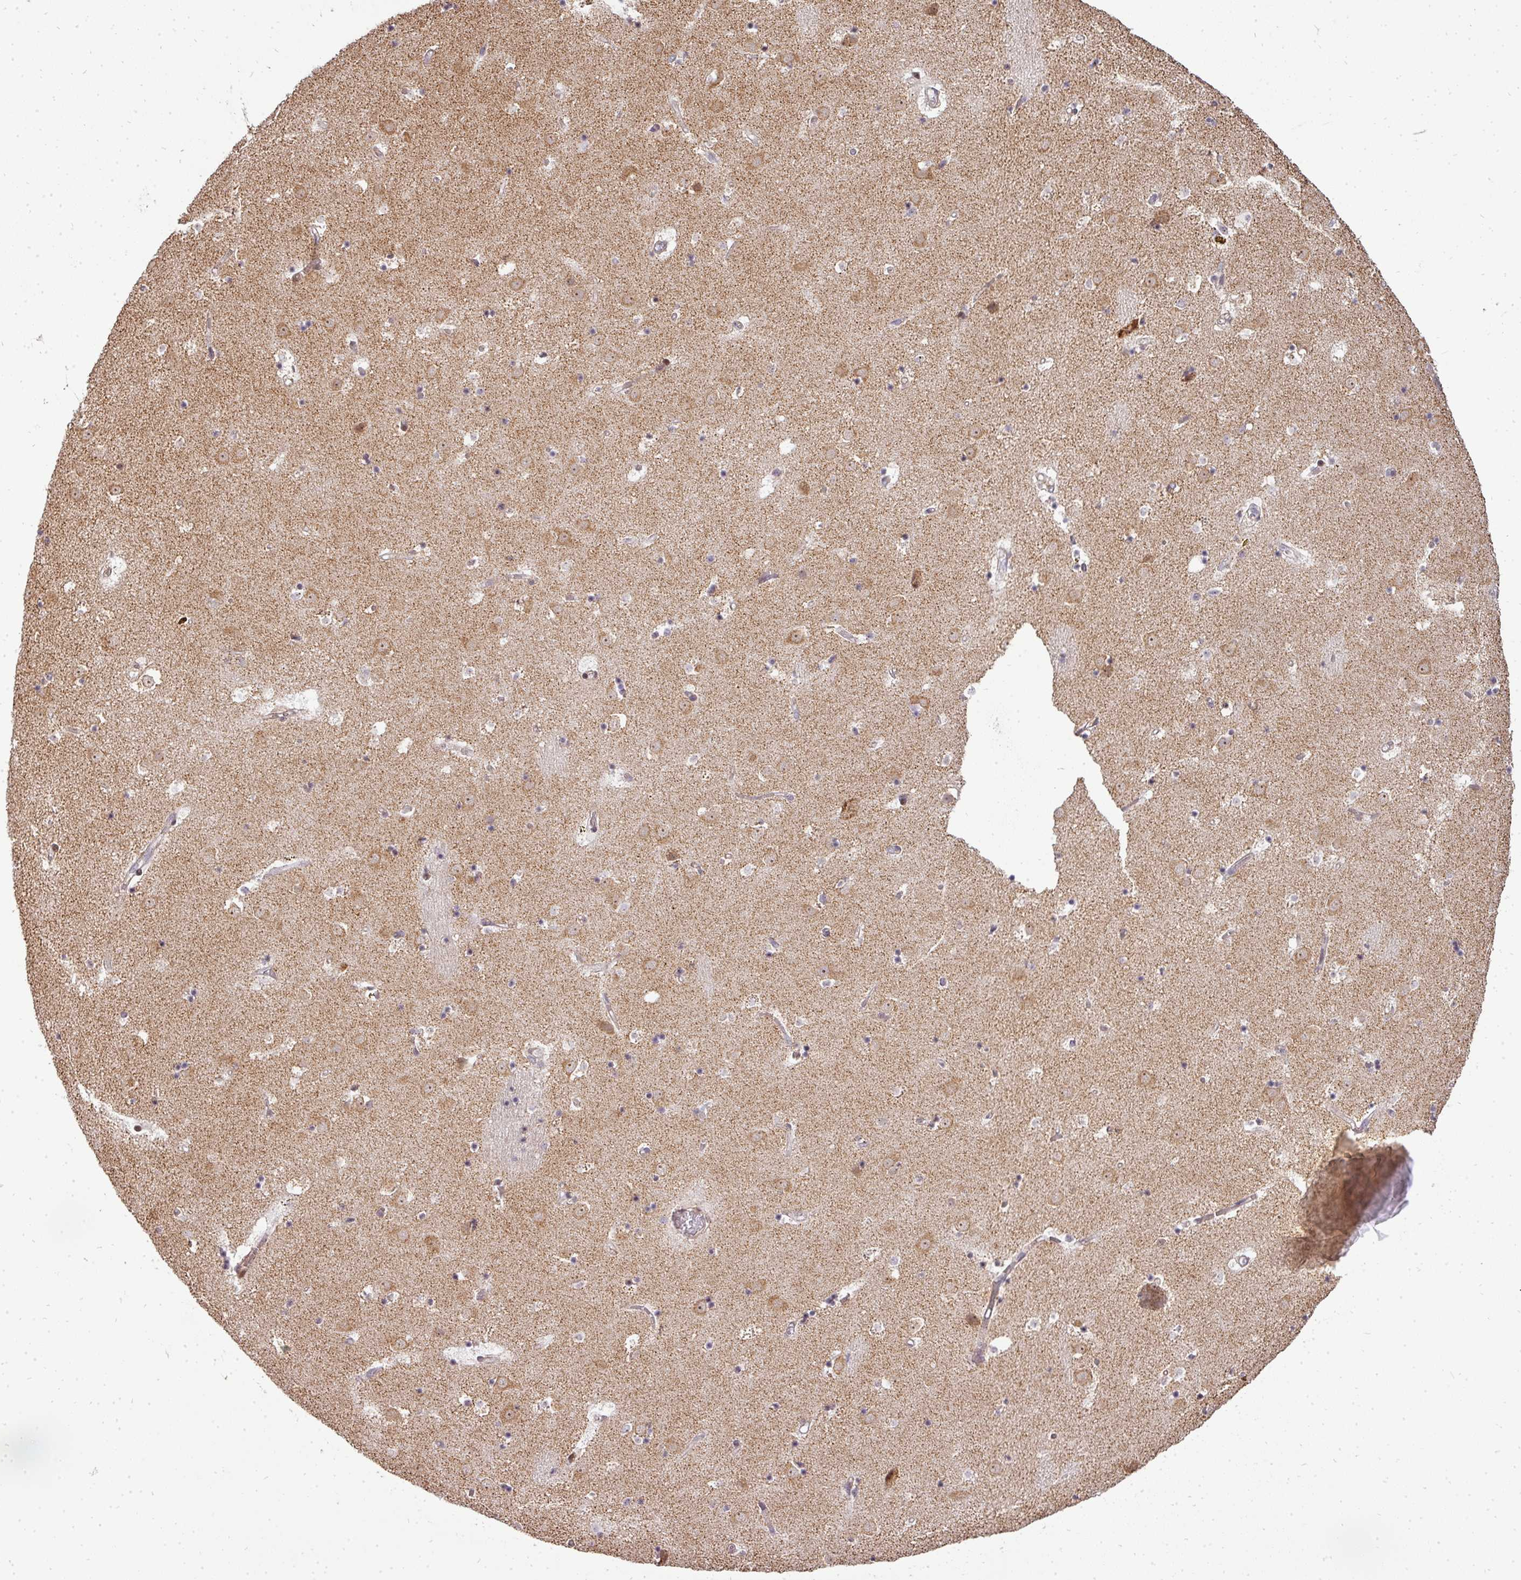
{"staining": {"intensity": "negative", "quantity": "none", "location": "none"}, "tissue": "caudate", "cell_type": "Glial cells", "image_type": "normal", "snomed": [{"axis": "morphology", "description": "Normal tissue, NOS"}, {"axis": "topography", "description": "Lateral ventricle wall"}], "caption": "Glial cells show no significant staining in normal caudate. (DAB (3,3'-diaminobenzidine) IHC, high magnification).", "gene": "MAZ", "patient": {"sex": "male", "age": 58}}